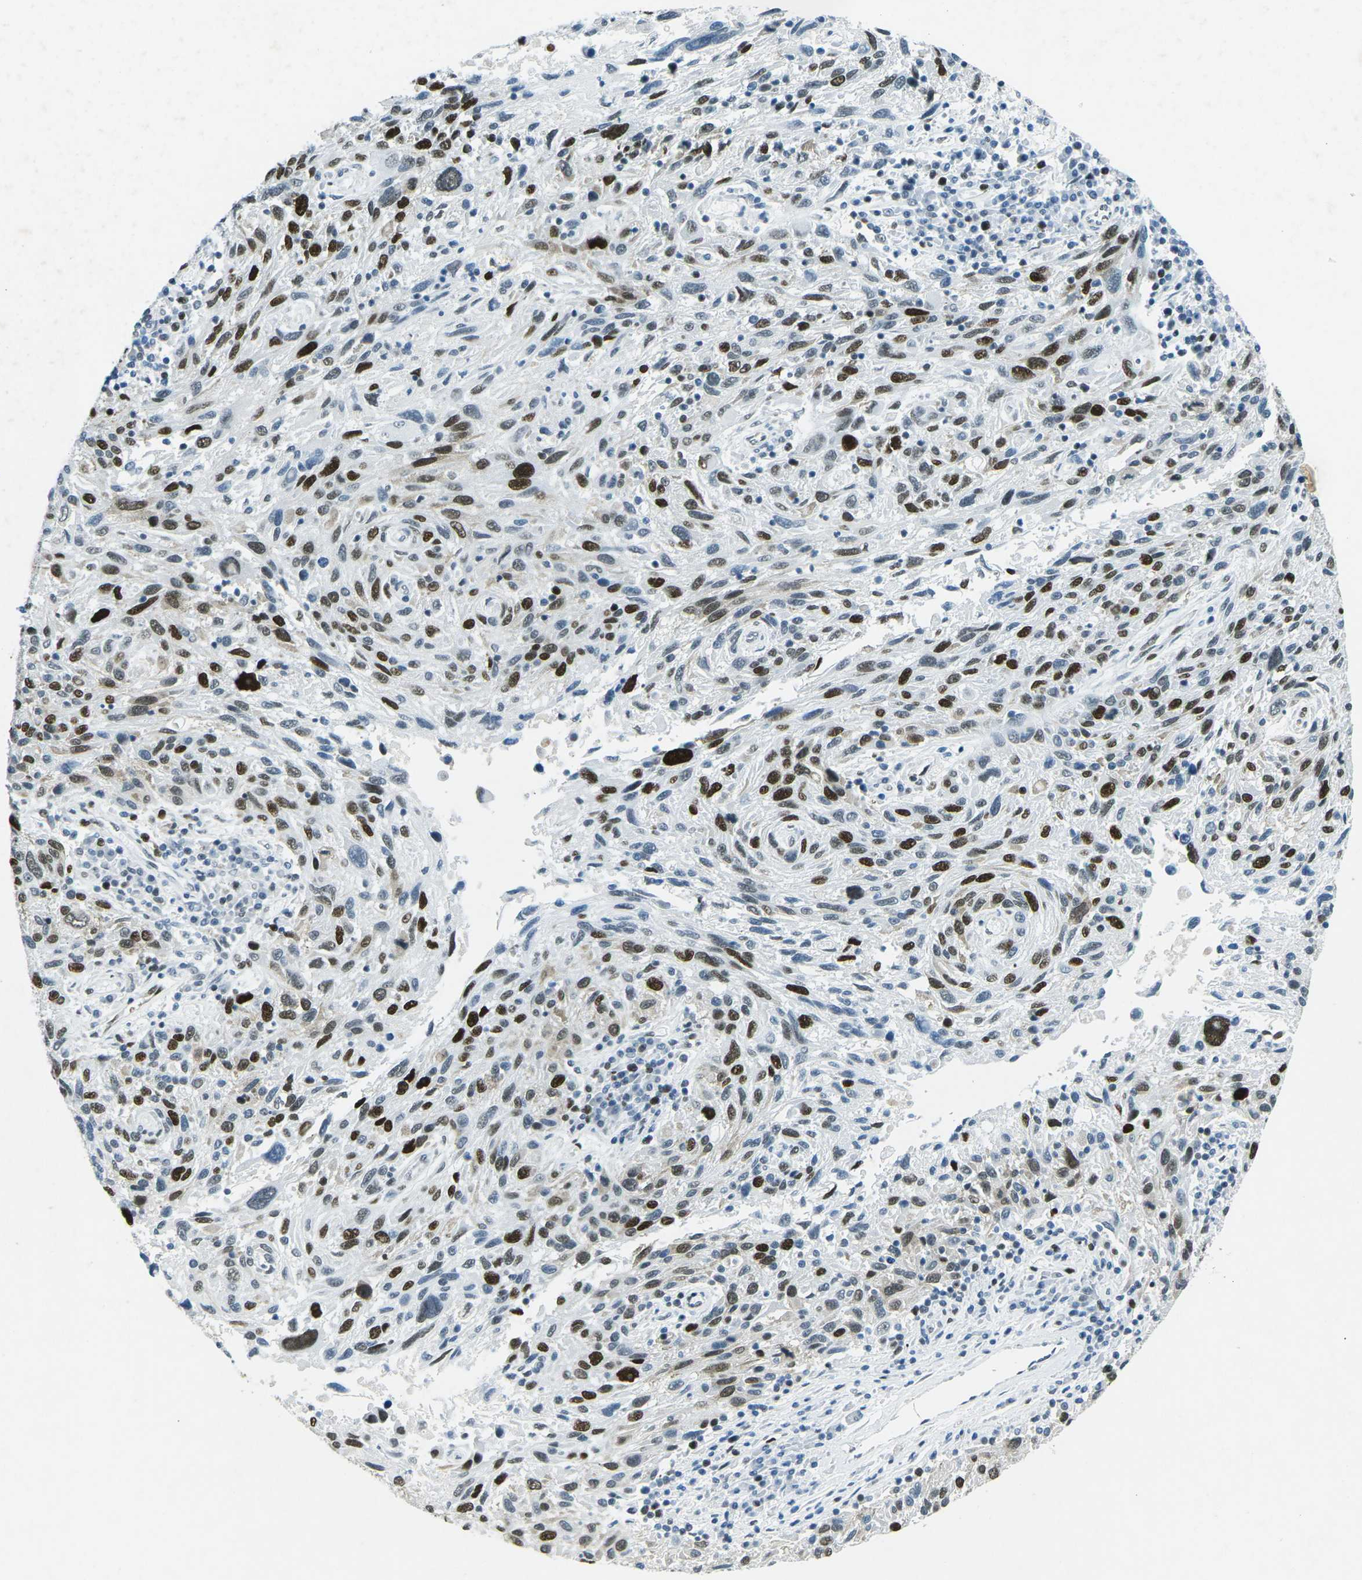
{"staining": {"intensity": "strong", "quantity": ">75%", "location": "nuclear"}, "tissue": "melanoma", "cell_type": "Tumor cells", "image_type": "cancer", "snomed": [{"axis": "morphology", "description": "Malignant melanoma, NOS"}, {"axis": "topography", "description": "Skin"}], "caption": "This micrograph shows immunohistochemistry staining of human melanoma, with high strong nuclear staining in approximately >75% of tumor cells.", "gene": "RB1", "patient": {"sex": "male", "age": 53}}